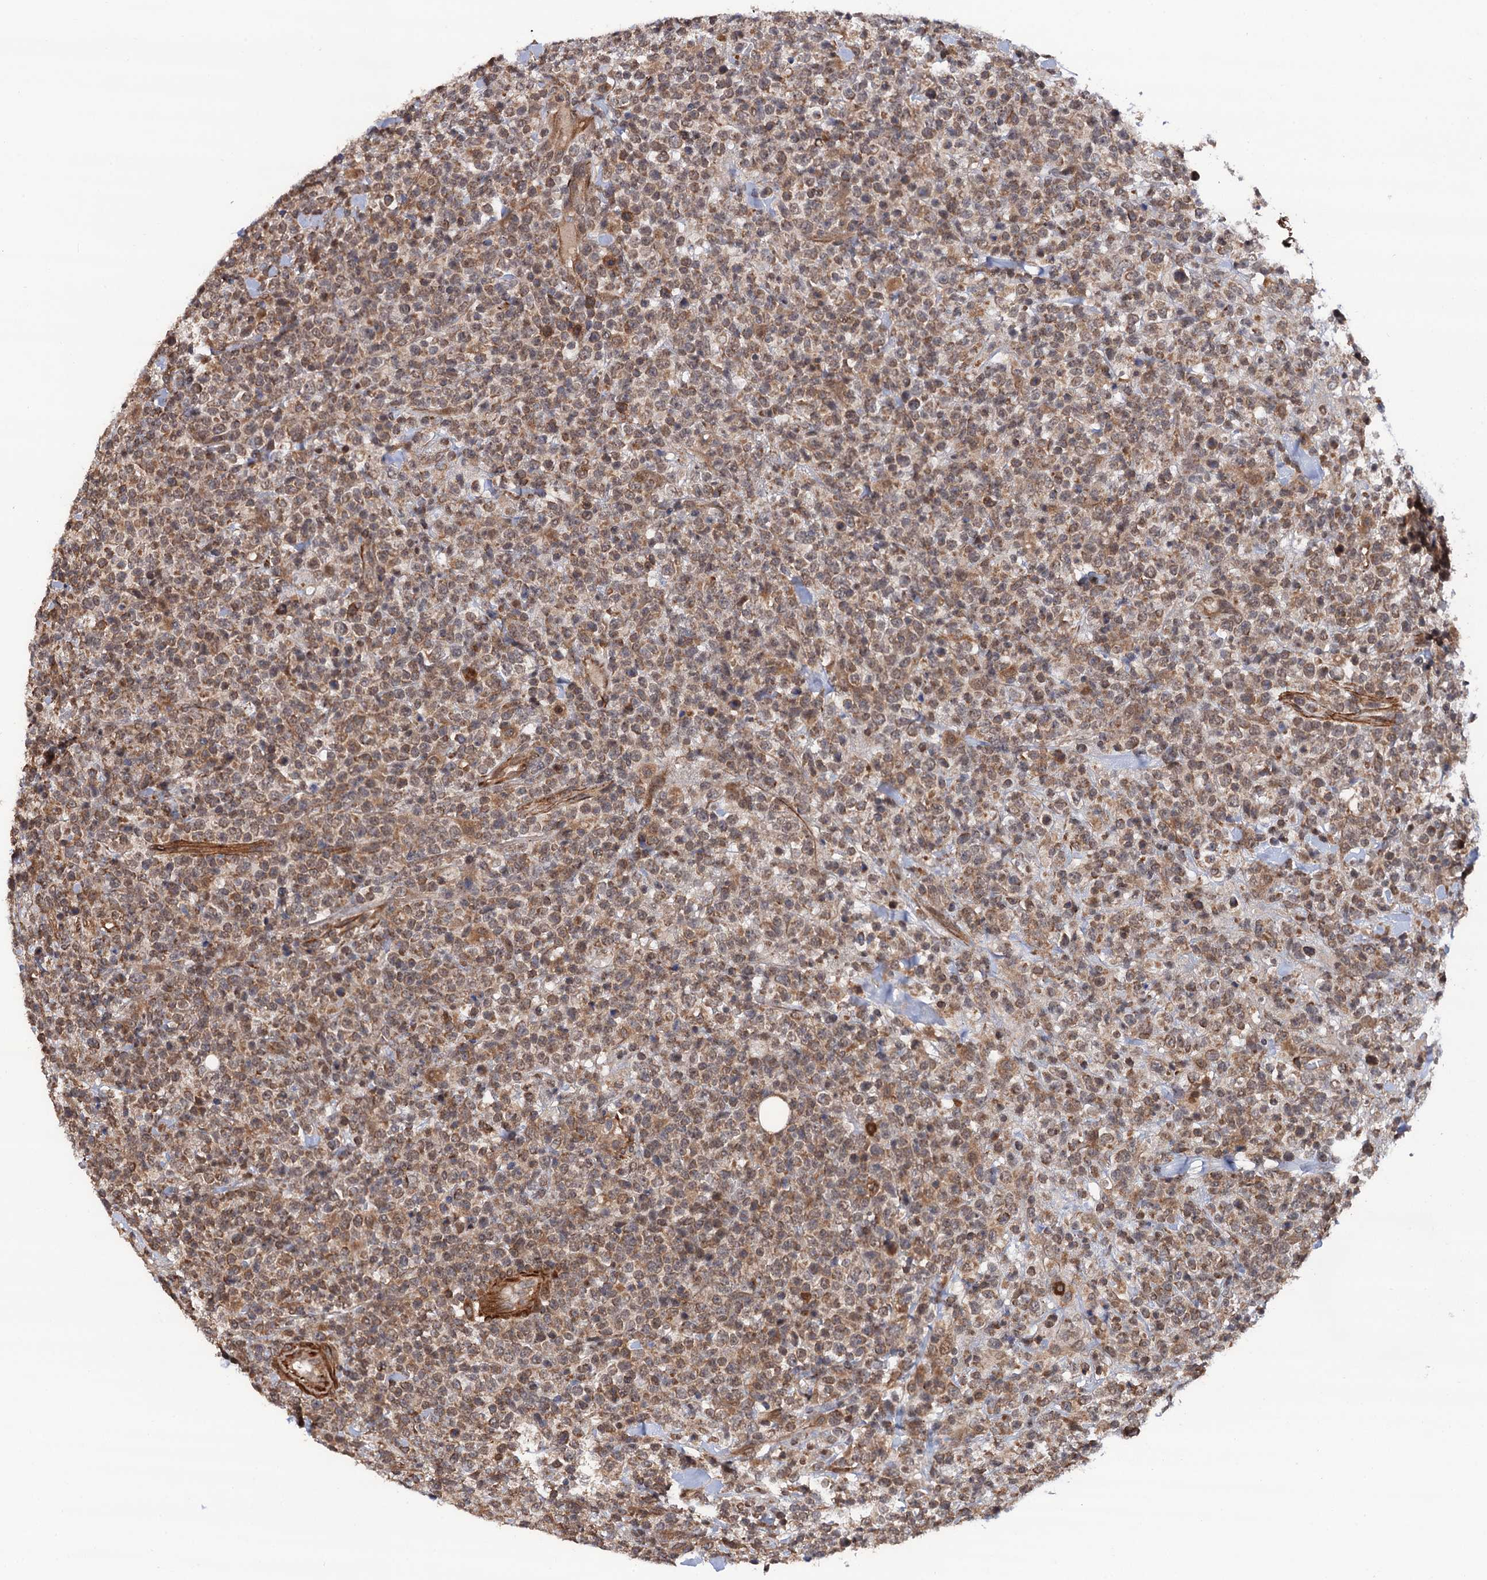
{"staining": {"intensity": "moderate", "quantity": ">75%", "location": "cytoplasmic/membranous"}, "tissue": "lymphoma", "cell_type": "Tumor cells", "image_type": "cancer", "snomed": [{"axis": "morphology", "description": "Malignant lymphoma, non-Hodgkin's type, High grade"}, {"axis": "topography", "description": "Colon"}], "caption": "Lymphoma stained with a protein marker displays moderate staining in tumor cells.", "gene": "FSIP1", "patient": {"sex": "female", "age": 53}}